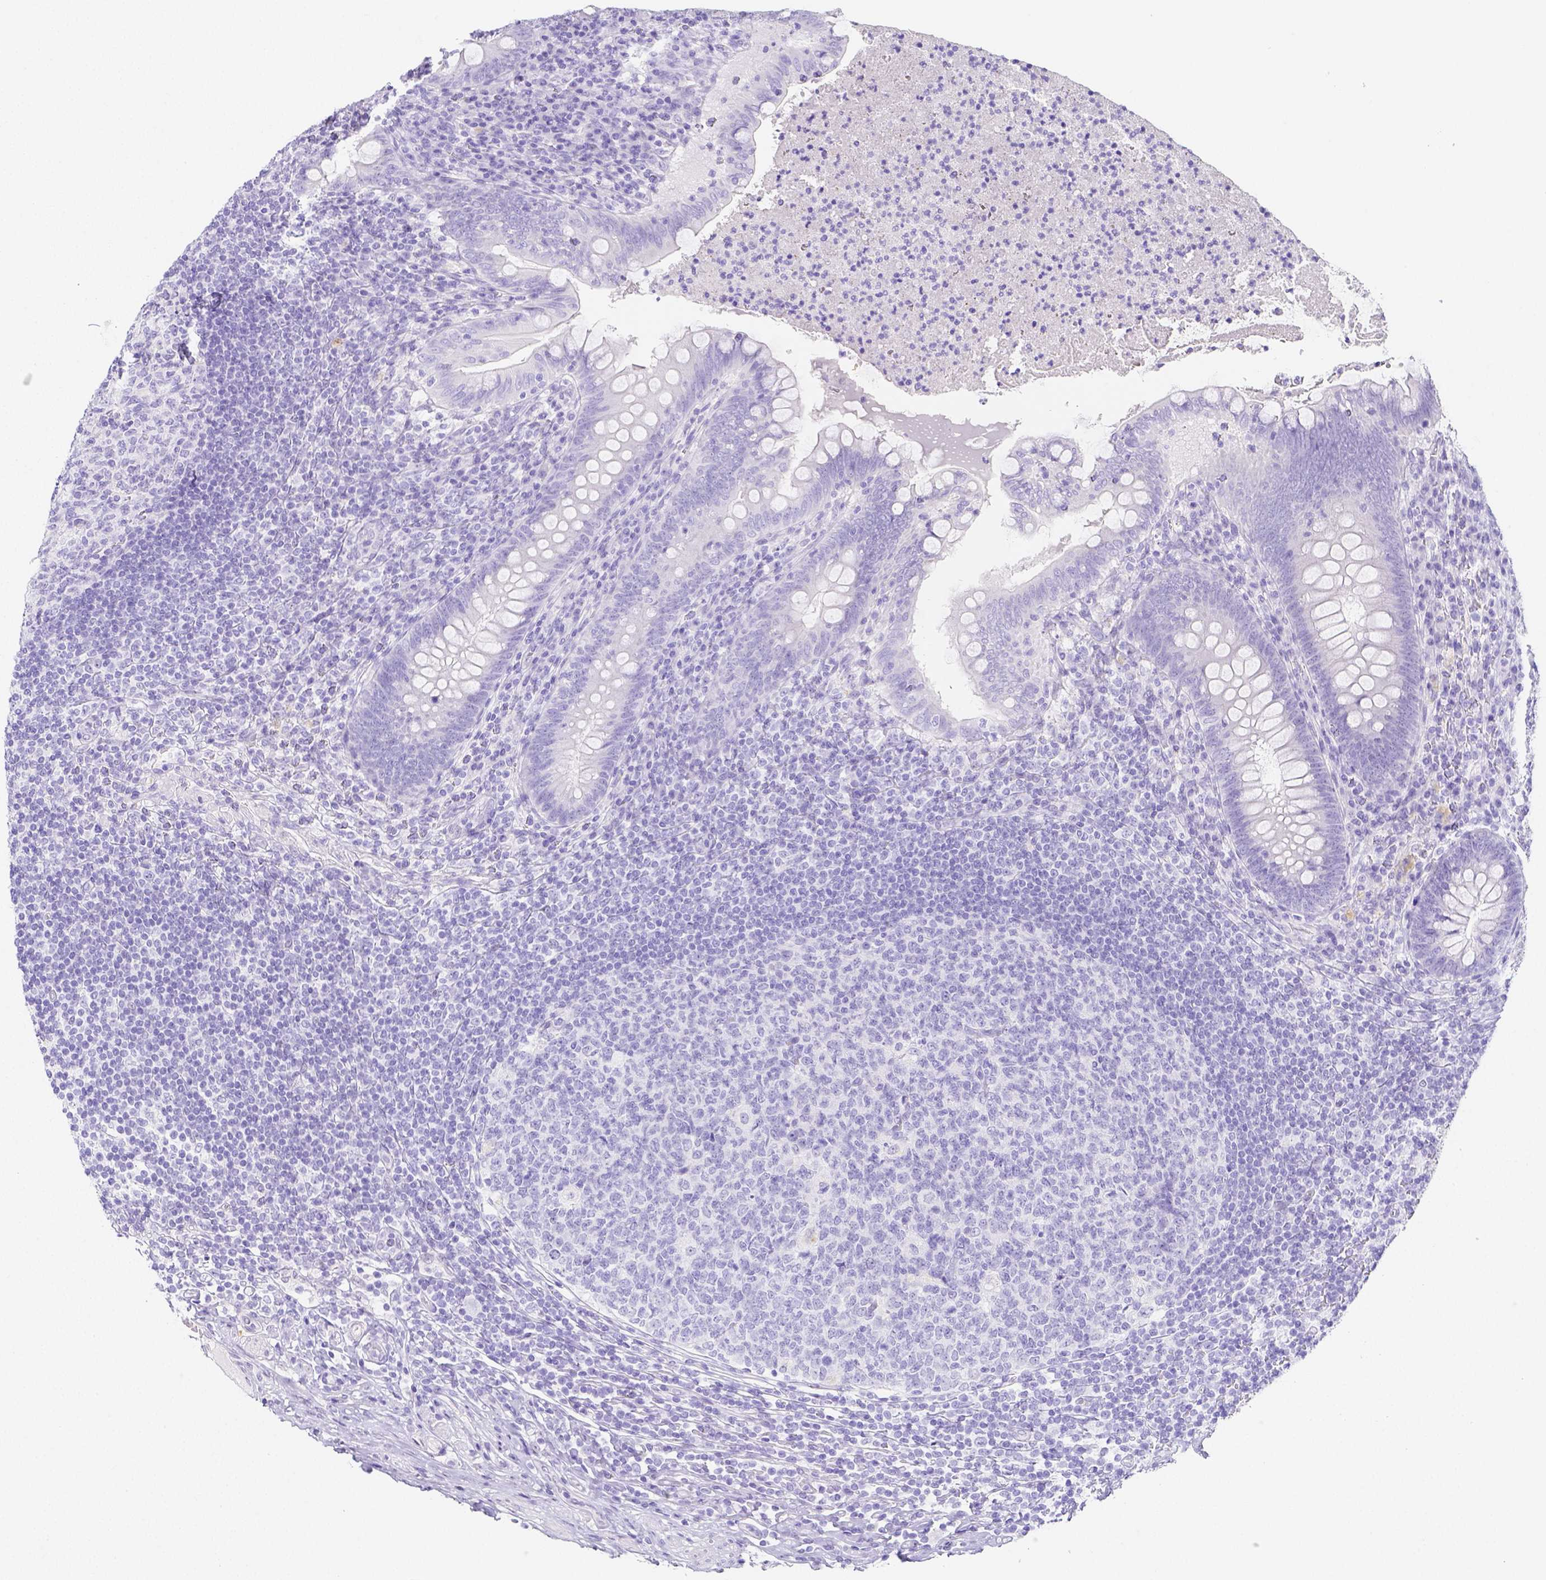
{"staining": {"intensity": "negative", "quantity": "none", "location": "none"}, "tissue": "appendix", "cell_type": "Glandular cells", "image_type": "normal", "snomed": [{"axis": "morphology", "description": "Normal tissue, NOS"}, {"axis": "topography", "description": "Appendix"}], "caption": "This image is of benign appendix stained with immunohistochemistry (IHC) to label a protein in brown with the nuclei are counter-stained blue. There is no positivity in glandular cells. Nuclei are stained in blue.", "gene": "ARHGAP36", "patient": {"sex": "male", "age": 47}}